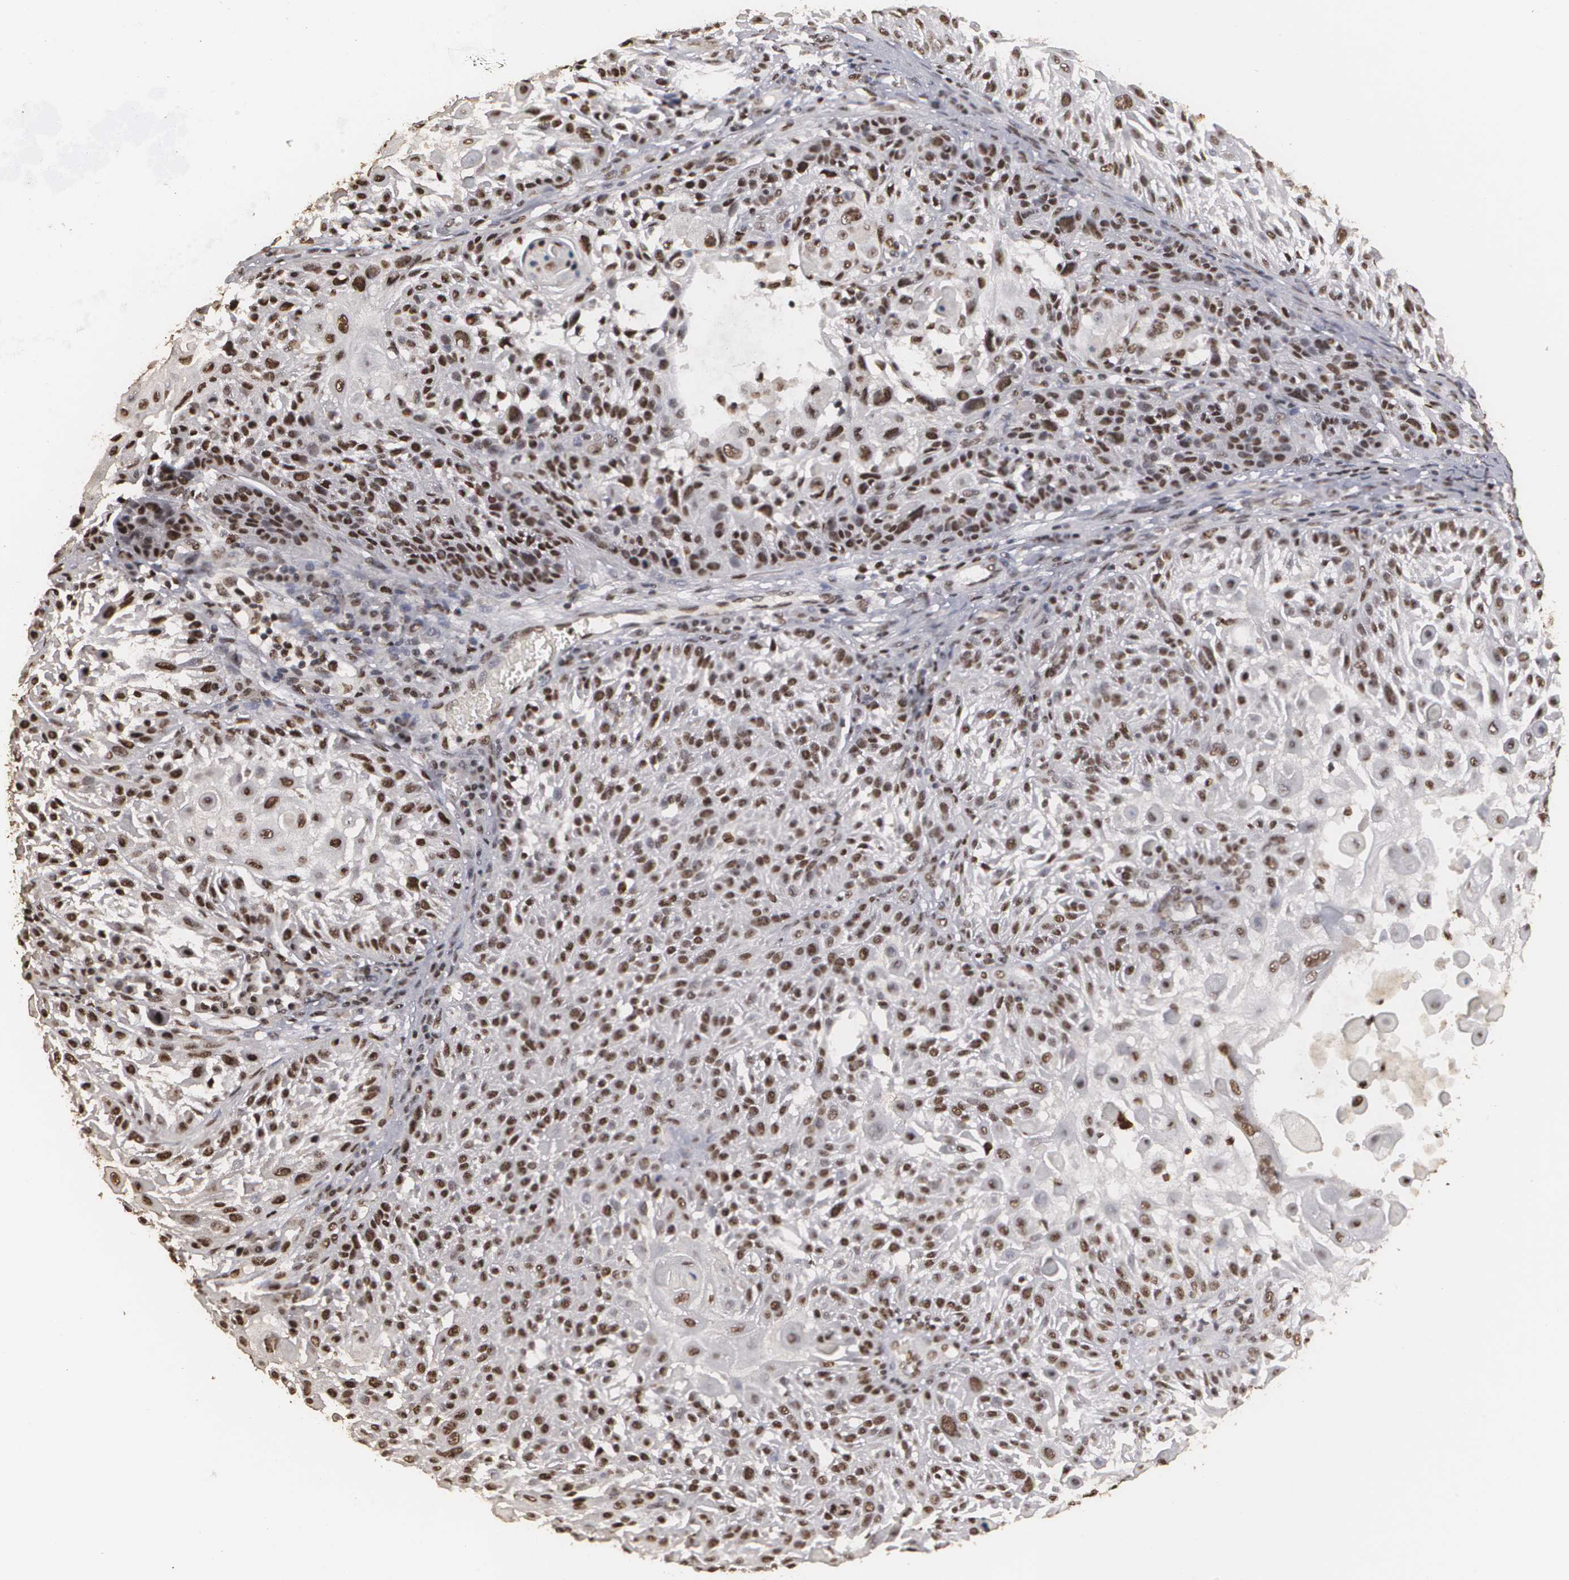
{"staining": {"intensity": "moderate", "quantity": ">75%", "location": "nuclear"}, "tissue": "skin cancer", "cell_type": "Tumor cells", "image_type": "cancer", "snomed": [{"axis": "morphology", "description": "Squamous cell carcinoma, NOS"}, {"axis": "topography", "description": "Skin"}], "caption": "A medium amount of moderate nuclear positivity is identified in about >75% of tumor cells in skin cancer tissue.", "gene": "RCOR1", "patient": {"sex": "female", "age": 89}}